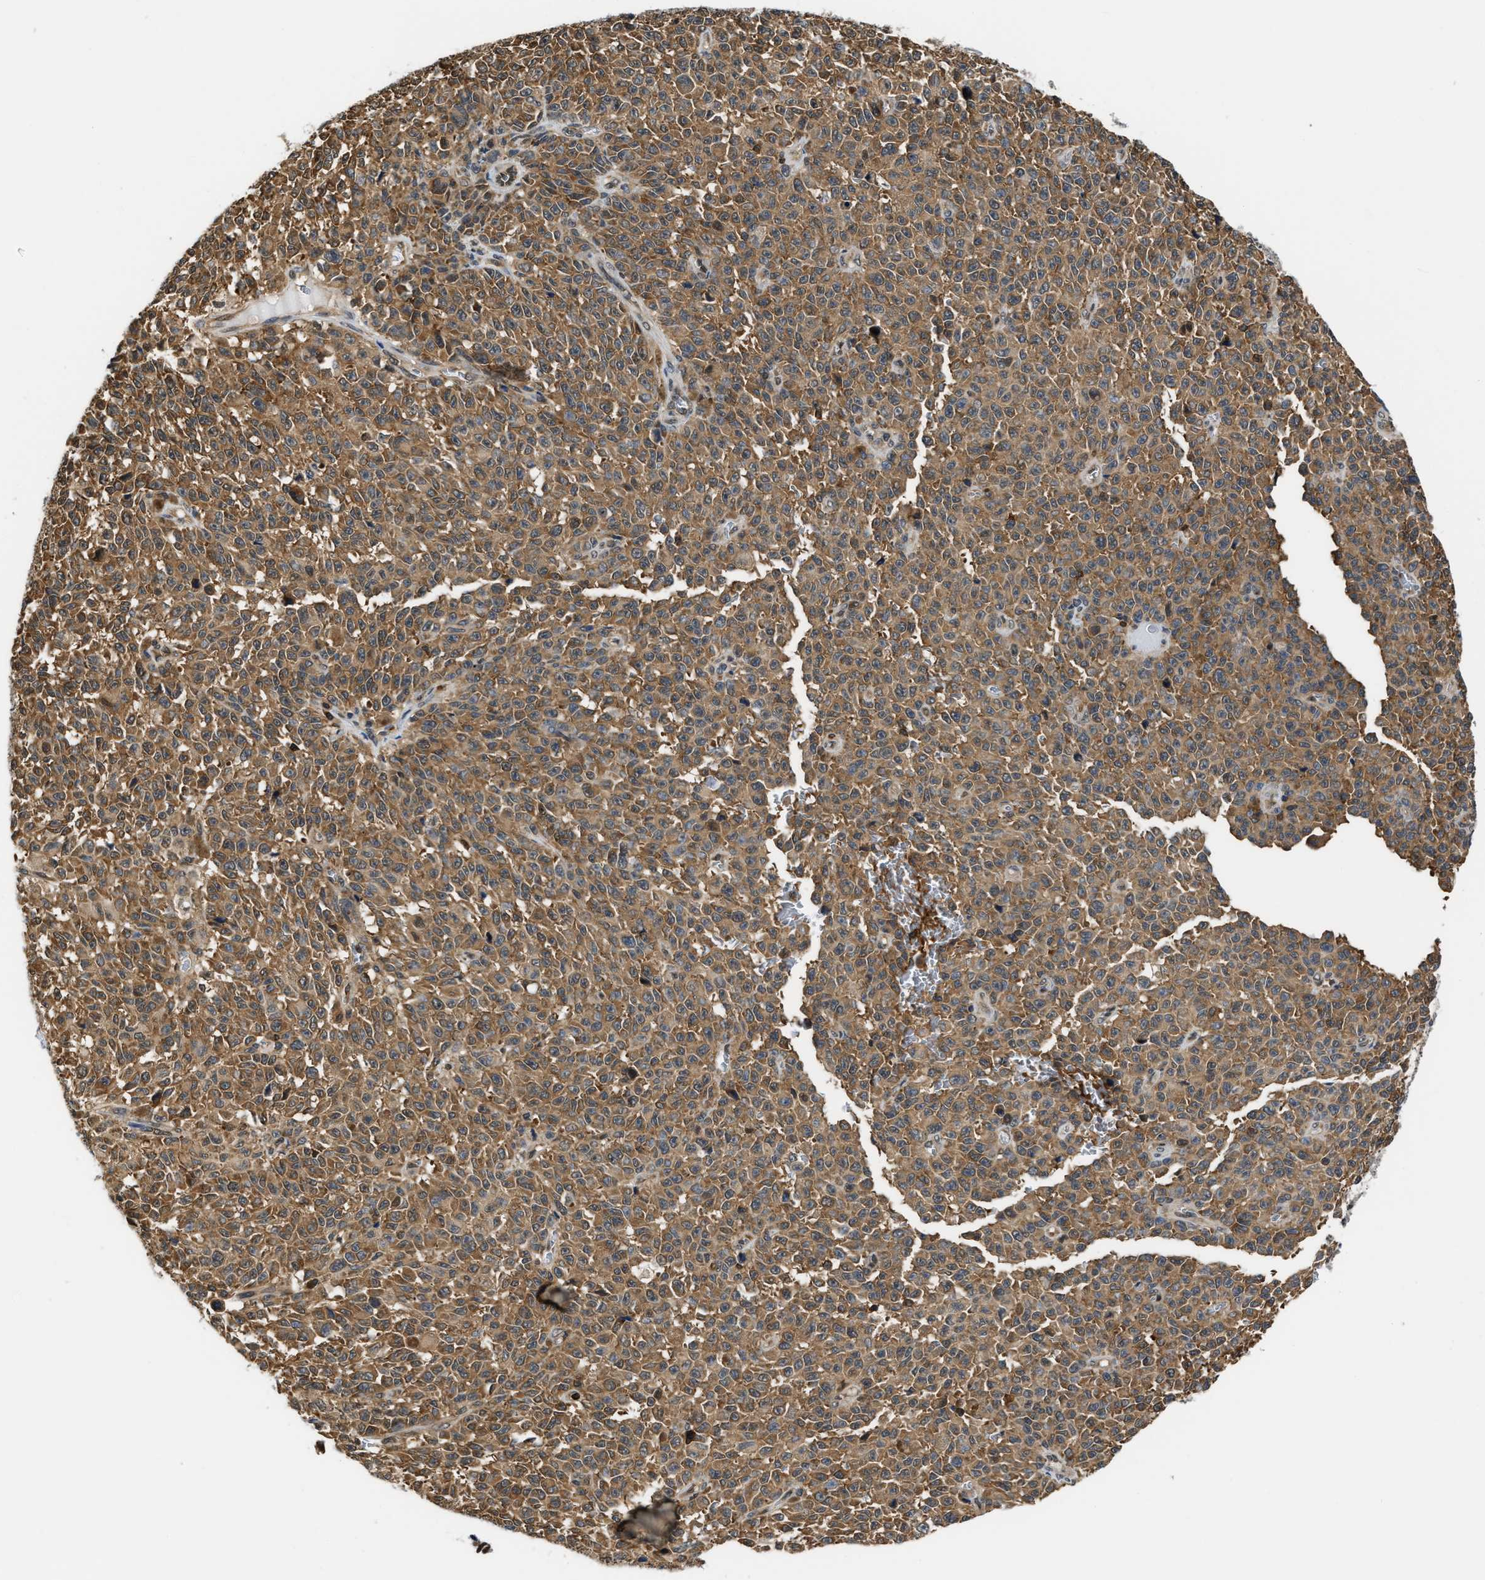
{"staining": {"intensity": "moderate", "quantity": ">75%", "location": "cytoplasmic/membranous"}, "tissue": "melanoma", "cell_type": "Tumor cells", "image_type": "cancer", "snomed": [{"axis": "morphology", "description": "Malignant melanoma, NOS"}, {"axis": "topography", "description": "Skin"}], "caption": "An immunohistochemistry (IHC) photomicrograph of neoplastic tissue is shown. Protein staining in brown labels moderate cytoplasmic/membranous positivity in melanoma within tumor cells.", "gene": "STK10", "patient": {"sex": "female", "age": 82}}